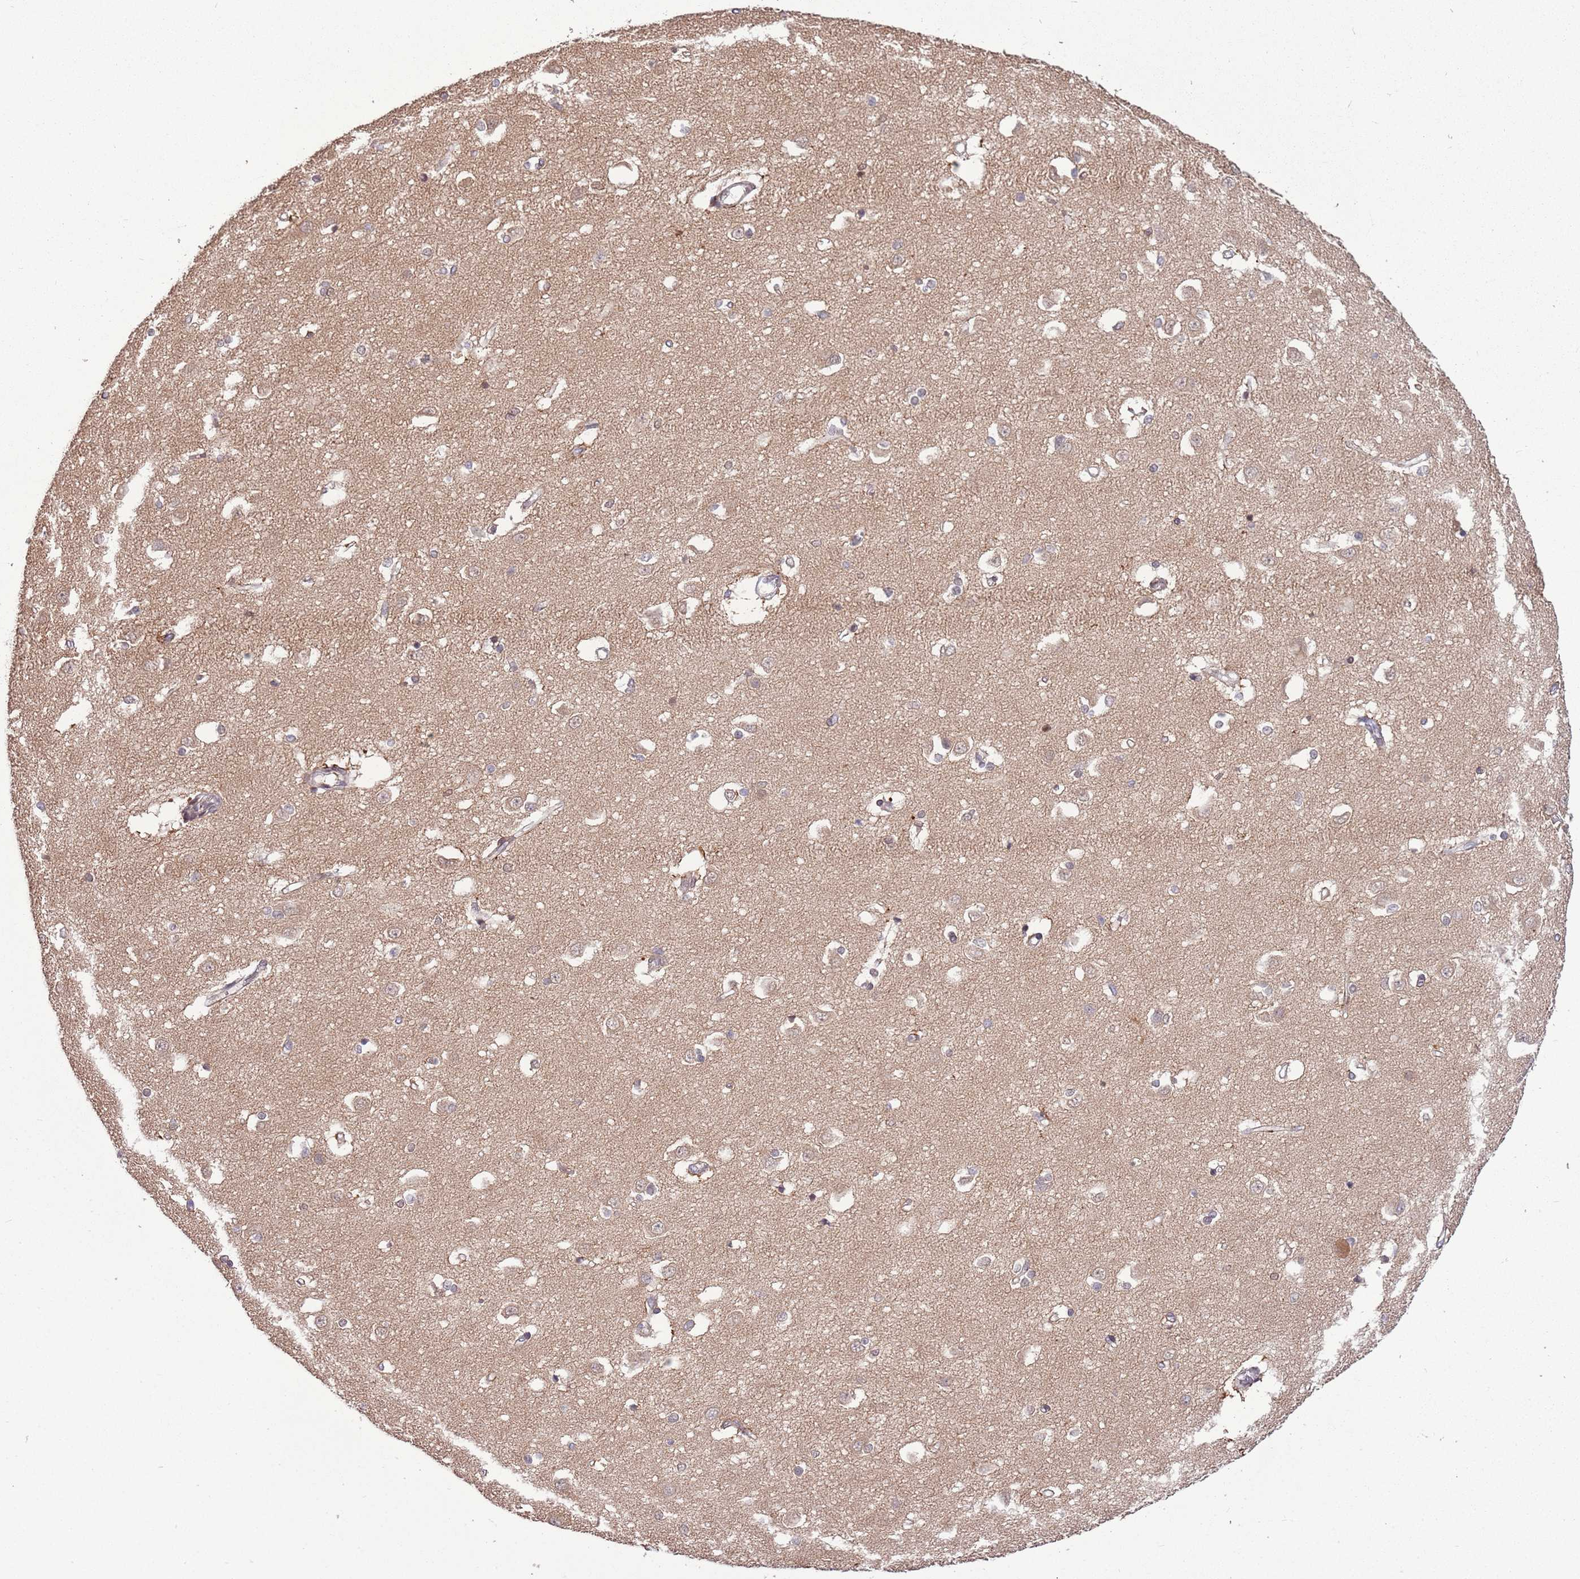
{"staining": {"intensity": "moderate", "quantity": "<25%", "location": "nuclear"}, "tissue": "caudate", "cell_type": "Glial cells", "image_type": "normal", "snomed": [{"axis": "morphology", "description": "Normal tissue, NOS"}, {"axis": "topography", "description": "Lateral ventricle wall"}], "caption": "Brown immunohistochemical staining in benign human caudate demonstrates moderate nuclear expression in approximately <25% of glial cells. (brown staining indicates protein expression, while blue staining denotes nuclei).", "gene": "ZNF665", "patient": {"sex": "male", "age": 37}}